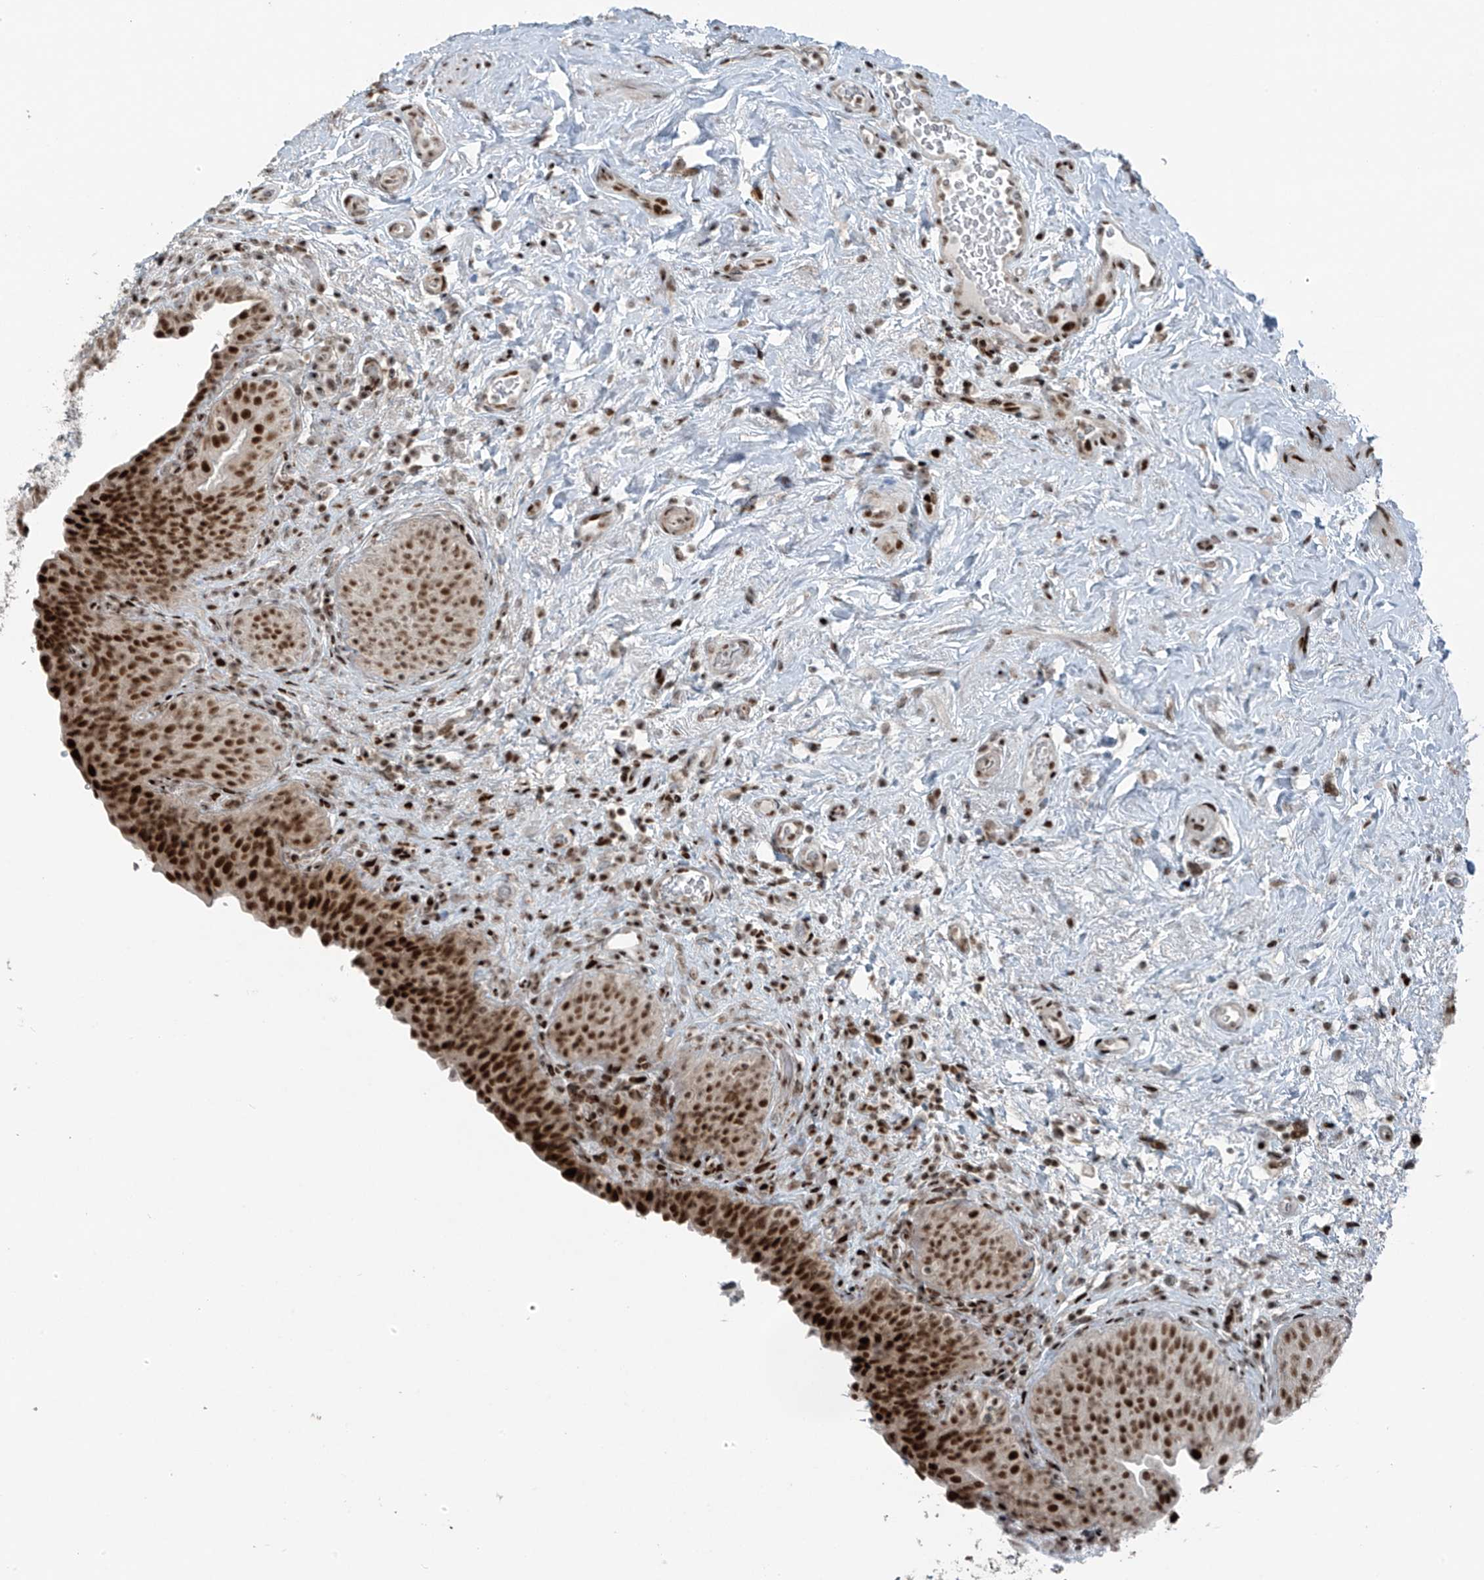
{"staining": {"intensity": "strong", "quantity": ">75%", "location": "nuclear"}, "tissue": "urinary bladder", "cell_type": "Urothelial cells", "image_type": "normal", "snomed": [{"axis": "morphology", "description": "Normal tissue, NOS"}, {"axis": "topography", "description": "Urinary bladder"}], "caption": "Strong nuclear staining is seen in approximately >75% of urothelial cells in unremarkable urinary bladder.", "gene": "PCNP", "patient": {"sex": "male", "age": 83}}